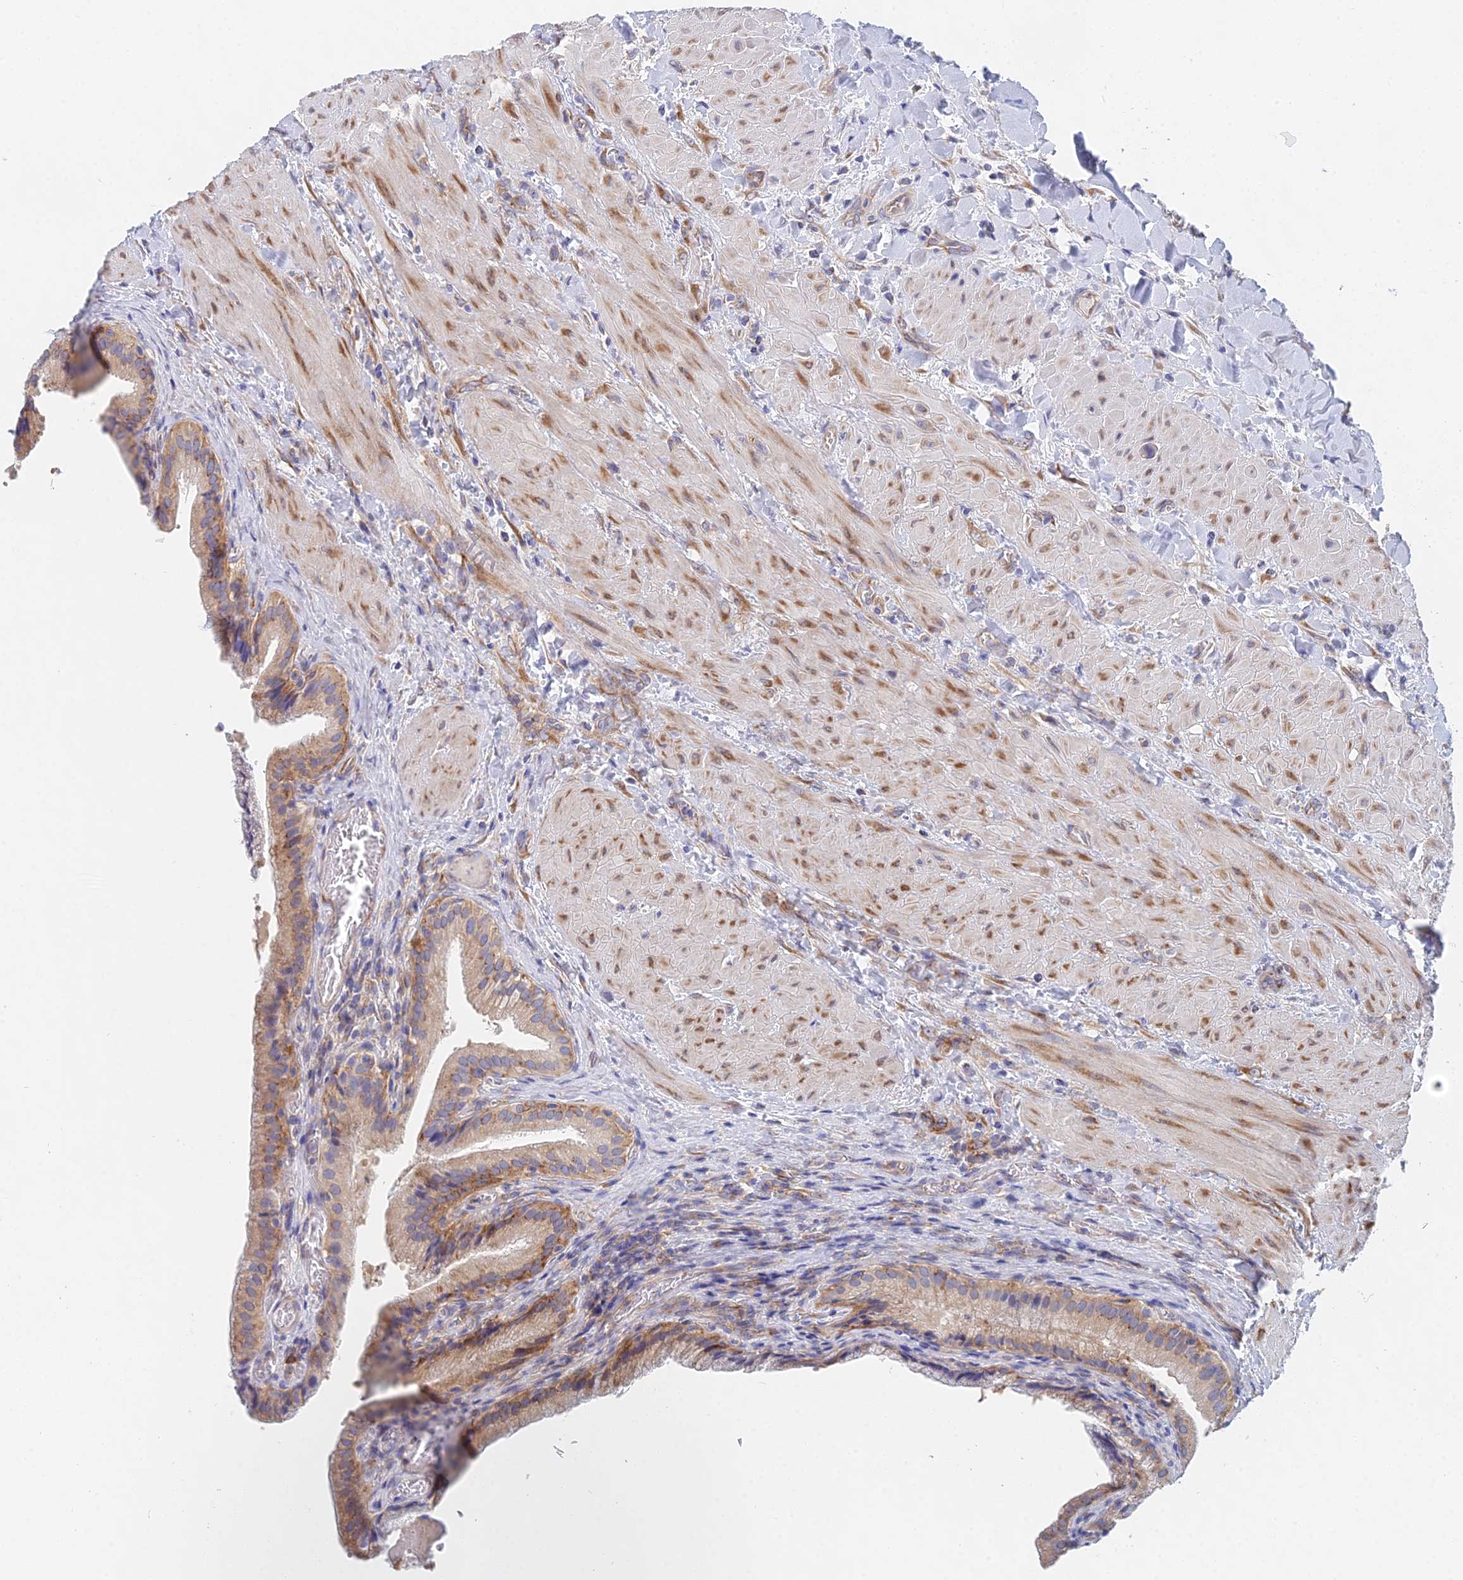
{"staining": {"intensity": "moderate", "quantity": "25%-75%", "location": "cytoplasmic/membranous"}, "tissue": "gallbladder", "cell_type": "Glandular cells", "image_type": "normal", "snomed": [{"axis": "morphology", "description": "Normal tissue, NOS"}, {"axis": "topography", "description": "Gallbladder"}], "caption": "Immunohistochemistry of unremarkable gallbladder displays medium levels of moderate cytoplasmic/membranous positivity in approximately 25%-75% of glandular cells. The protein of interest is stained brown, and the nuclei are stained in blue (DAB (3,3'-diaminobenzidine) IHC with brightfield microscopy, high magnification).", "gene": "ELOF1", "patient": {"sex": "male", "age": 24}}